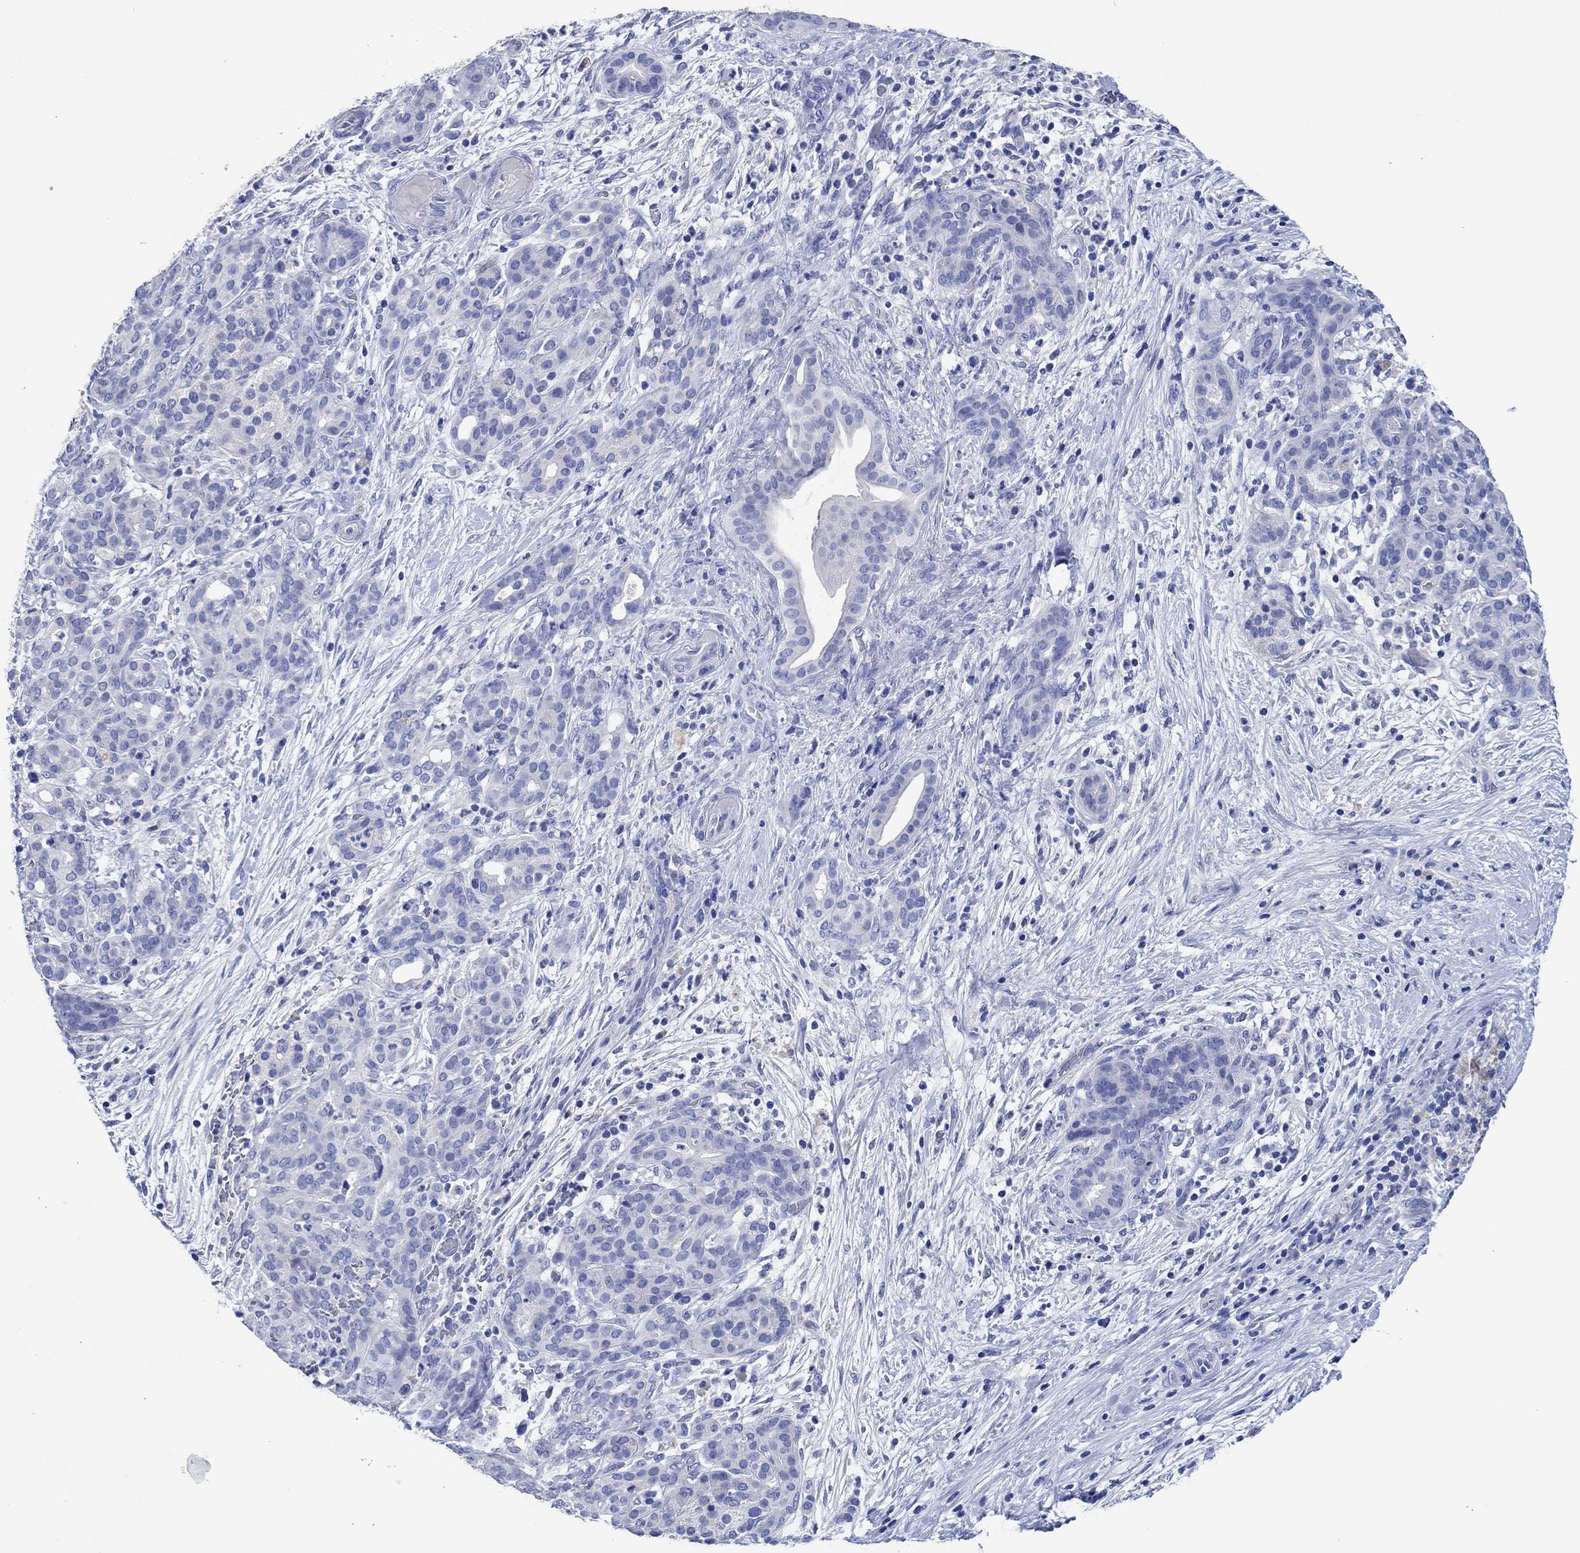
{"staining": {"intensity": "negative", "quantity": "none", "location": "none"}, "tissue": "pancreatic cancer", "cell_type": "Tumor cells", "image_type": "cancer", "snomed": [{"axis": "morphology", "description": "Adenocarcinoma, NOS"}, {"axis": "topography", "description": "Pancreas"}], "caption": "Human pancreatic cancer stained for a protein using immunohistochemistry demonstrates no expression in tumor cells.", "gene": "CPNE6", "patient": {"sex": "male", "age": 44}}